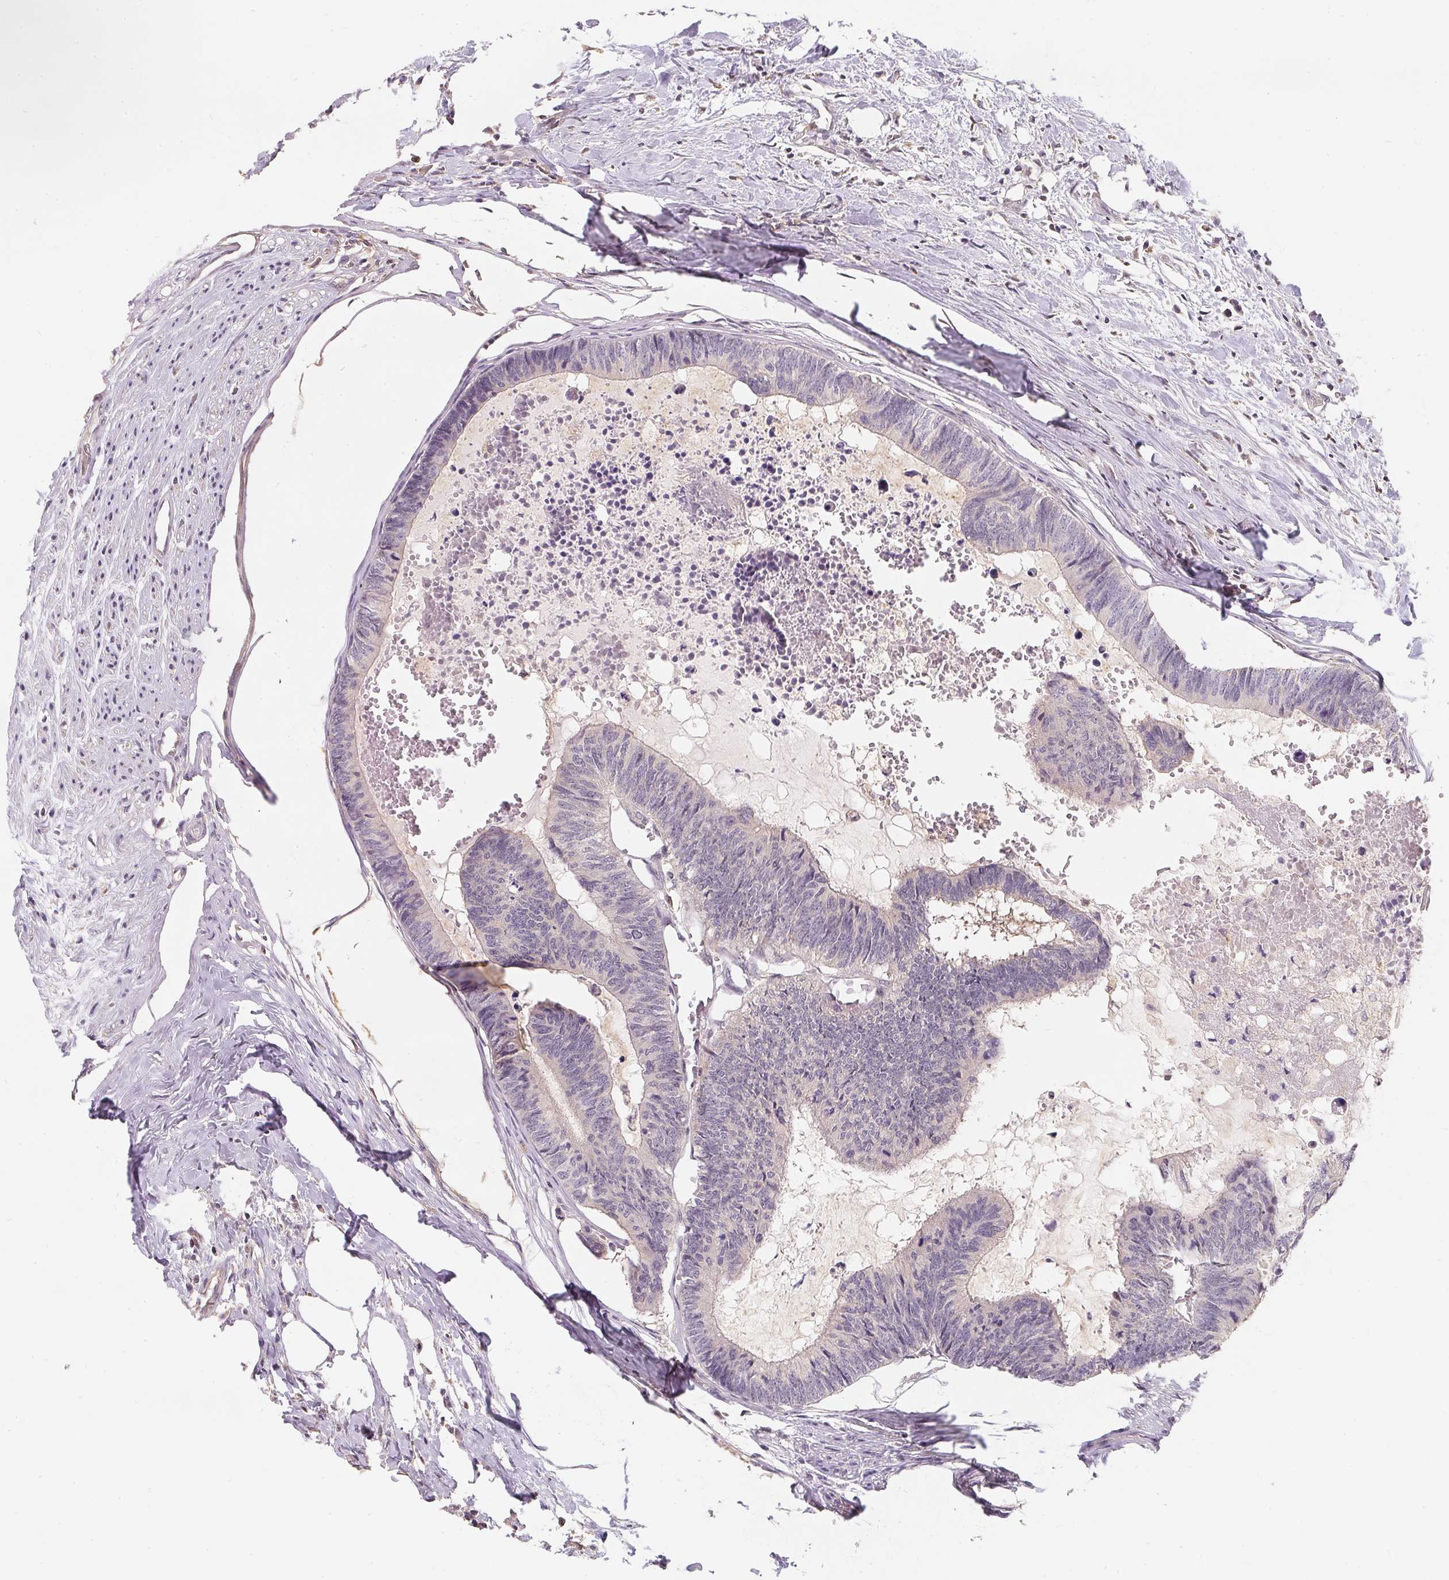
{"staining": {"intensity": "negative", "quantity": "none", "location": "none"}, "tissue": "colorectal cancer", "cell_type": "Tumor cells", "image_type": "cancer", "snomed": [{"axis": "morphology", "description": "Adenocarcinoma, NOS"}, {"axis": "topography", "description": "Colon"}, {"axis": "topography", "description": "Rectum"}], "caption": "High magnification brightfield microscopy of colorectal cancer stained with DAB (brown) and counterstained with hematoxylin (blue): tumor cells show no significant positivity.", "gene": "ANKRD13A", "patient": {"sex": "male", "age": 57}}